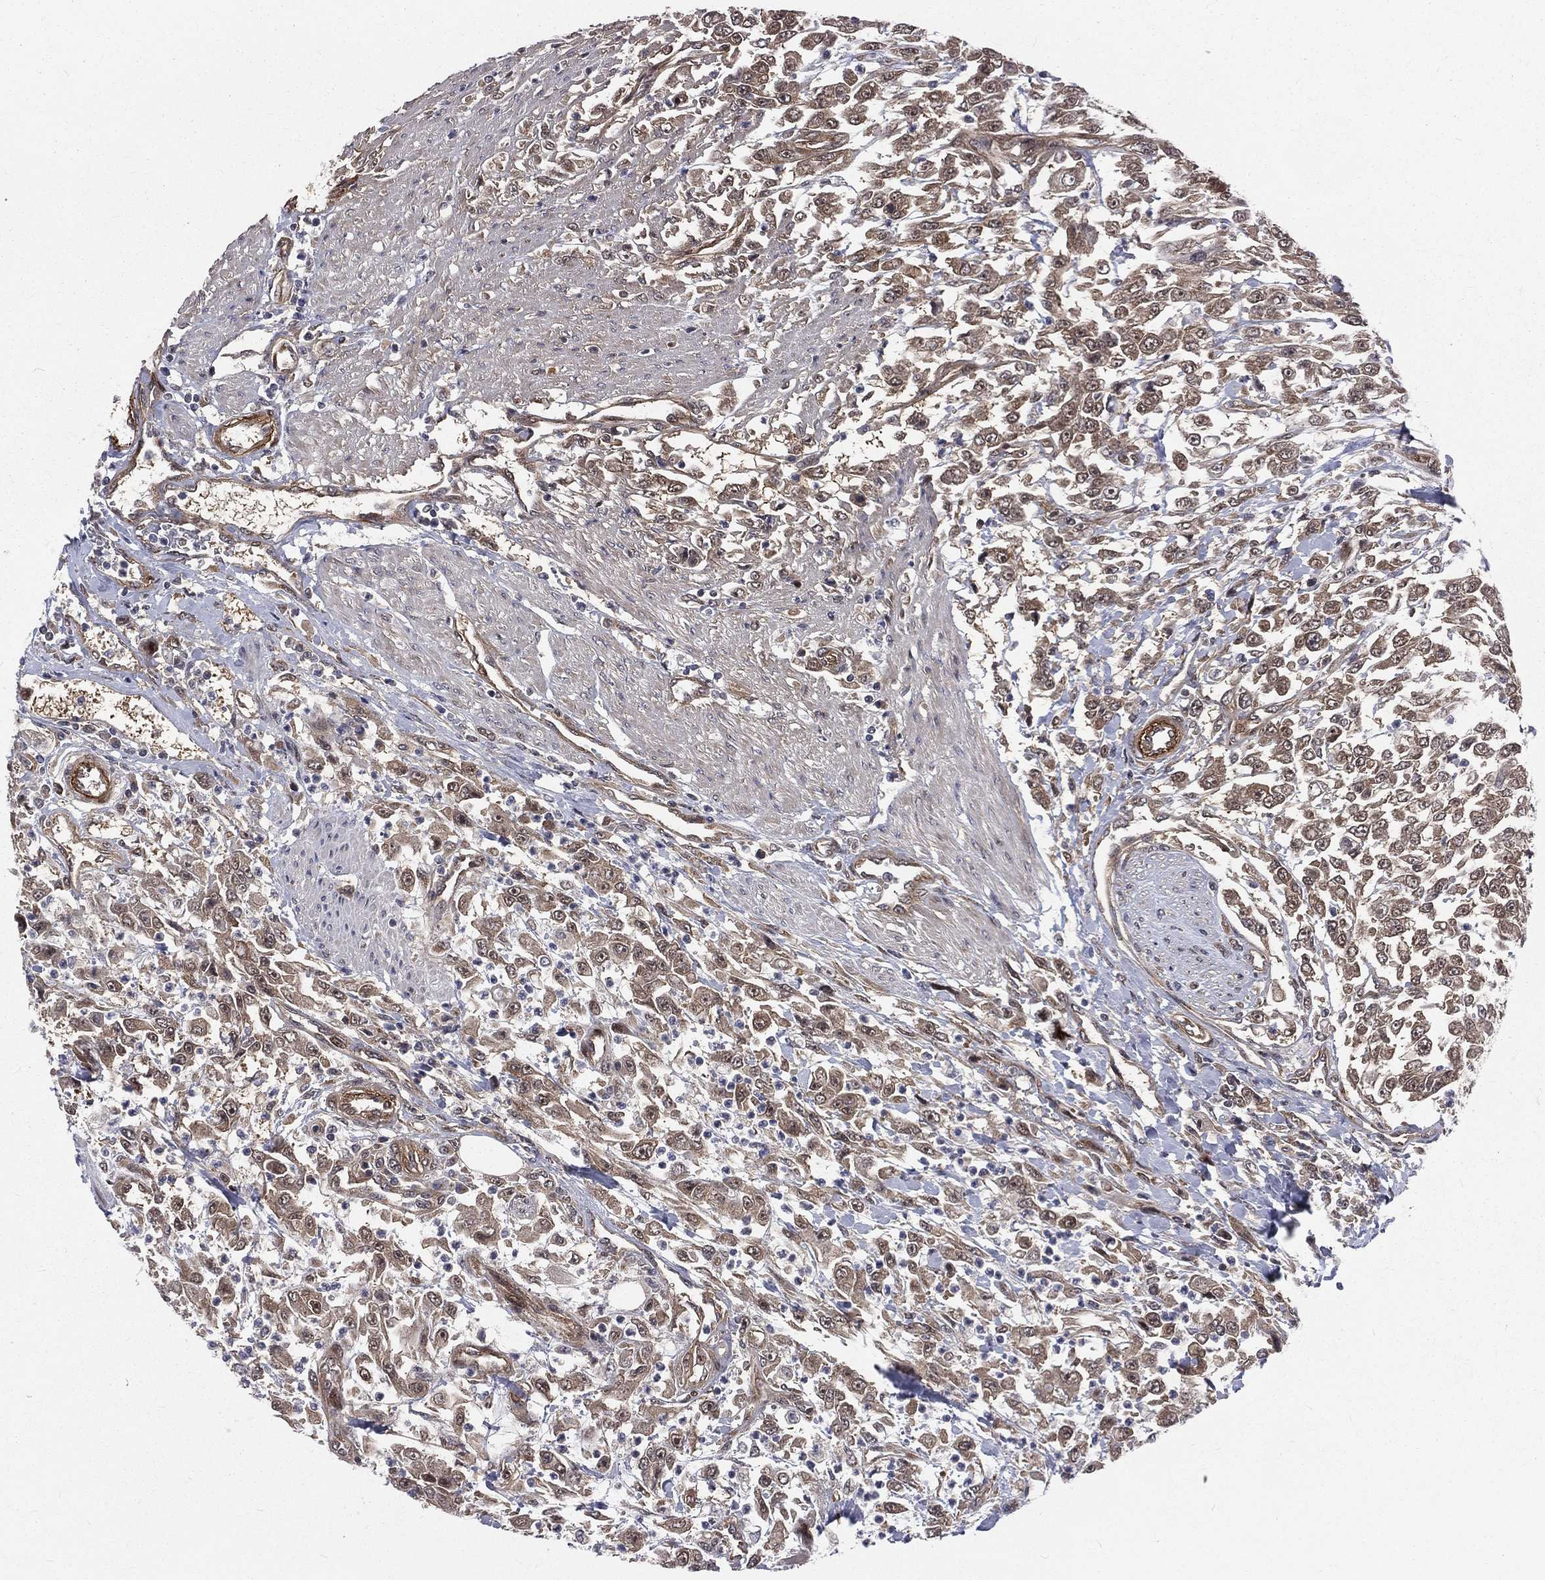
{"staining": {"intensity": "weak", "quantity": "25%-75%", "location": "cytoplasmic/membranous"}, "tissue": "urothelial cancer", "cell_type": "Tumor cells", "image_type": "cancer", "snomed": [{"axis": "morphology", "description": "Urothelial carcinoma, High grade"}, {"axis": "topography", "description": "Urinary bladder"}], "caption": "Tumor cells display low levels of weak cytoplasmic/membranous positivity in approximately 25%-75% of cells in human urothelial cancer.", "gene": "ARL3", "patient": {"sex": "male", "age": 46}}